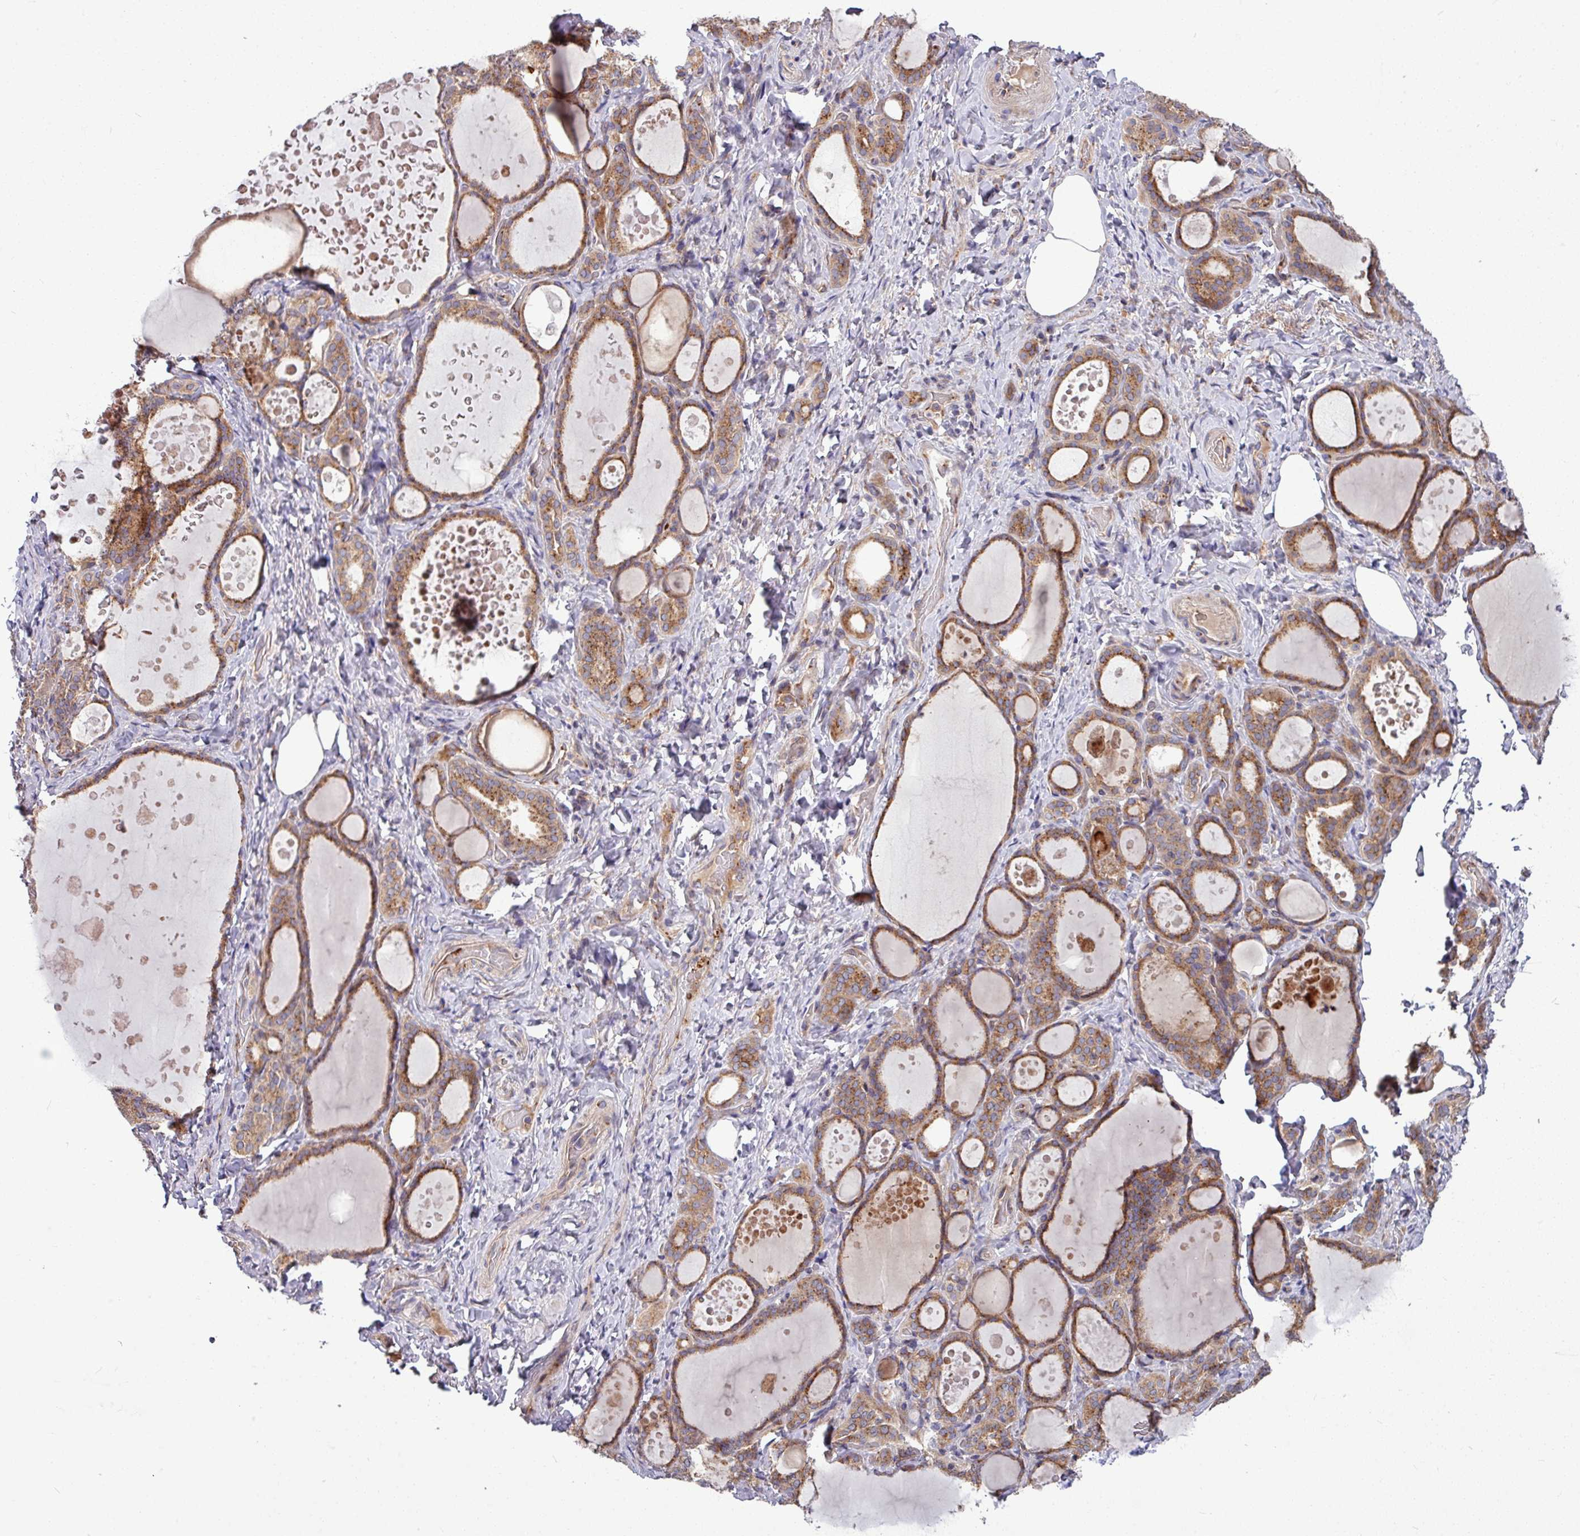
{"staining": {"intensity": "strong", "quantity": "25%-75%", "location": "cytoplasmic/membranous"}, "tissue": "thyroid gland", "cell_type": "Glandular cells", "image_type": "normal", "snomed": [{"axis": "morphology", "description": "Normal tissue, NOS"}, {"axis": "topography", "description": "Thyroid gland"}], "caption": "The micrograph exhibits immunohistochemical staining of normal thyroid gland. There is strong cytoplasmic/membranous expression is appreciated in approximately 25%-75% of glandular cells.", "gene": "LSM12", "patient": {"sex": "female", "age": 46}}